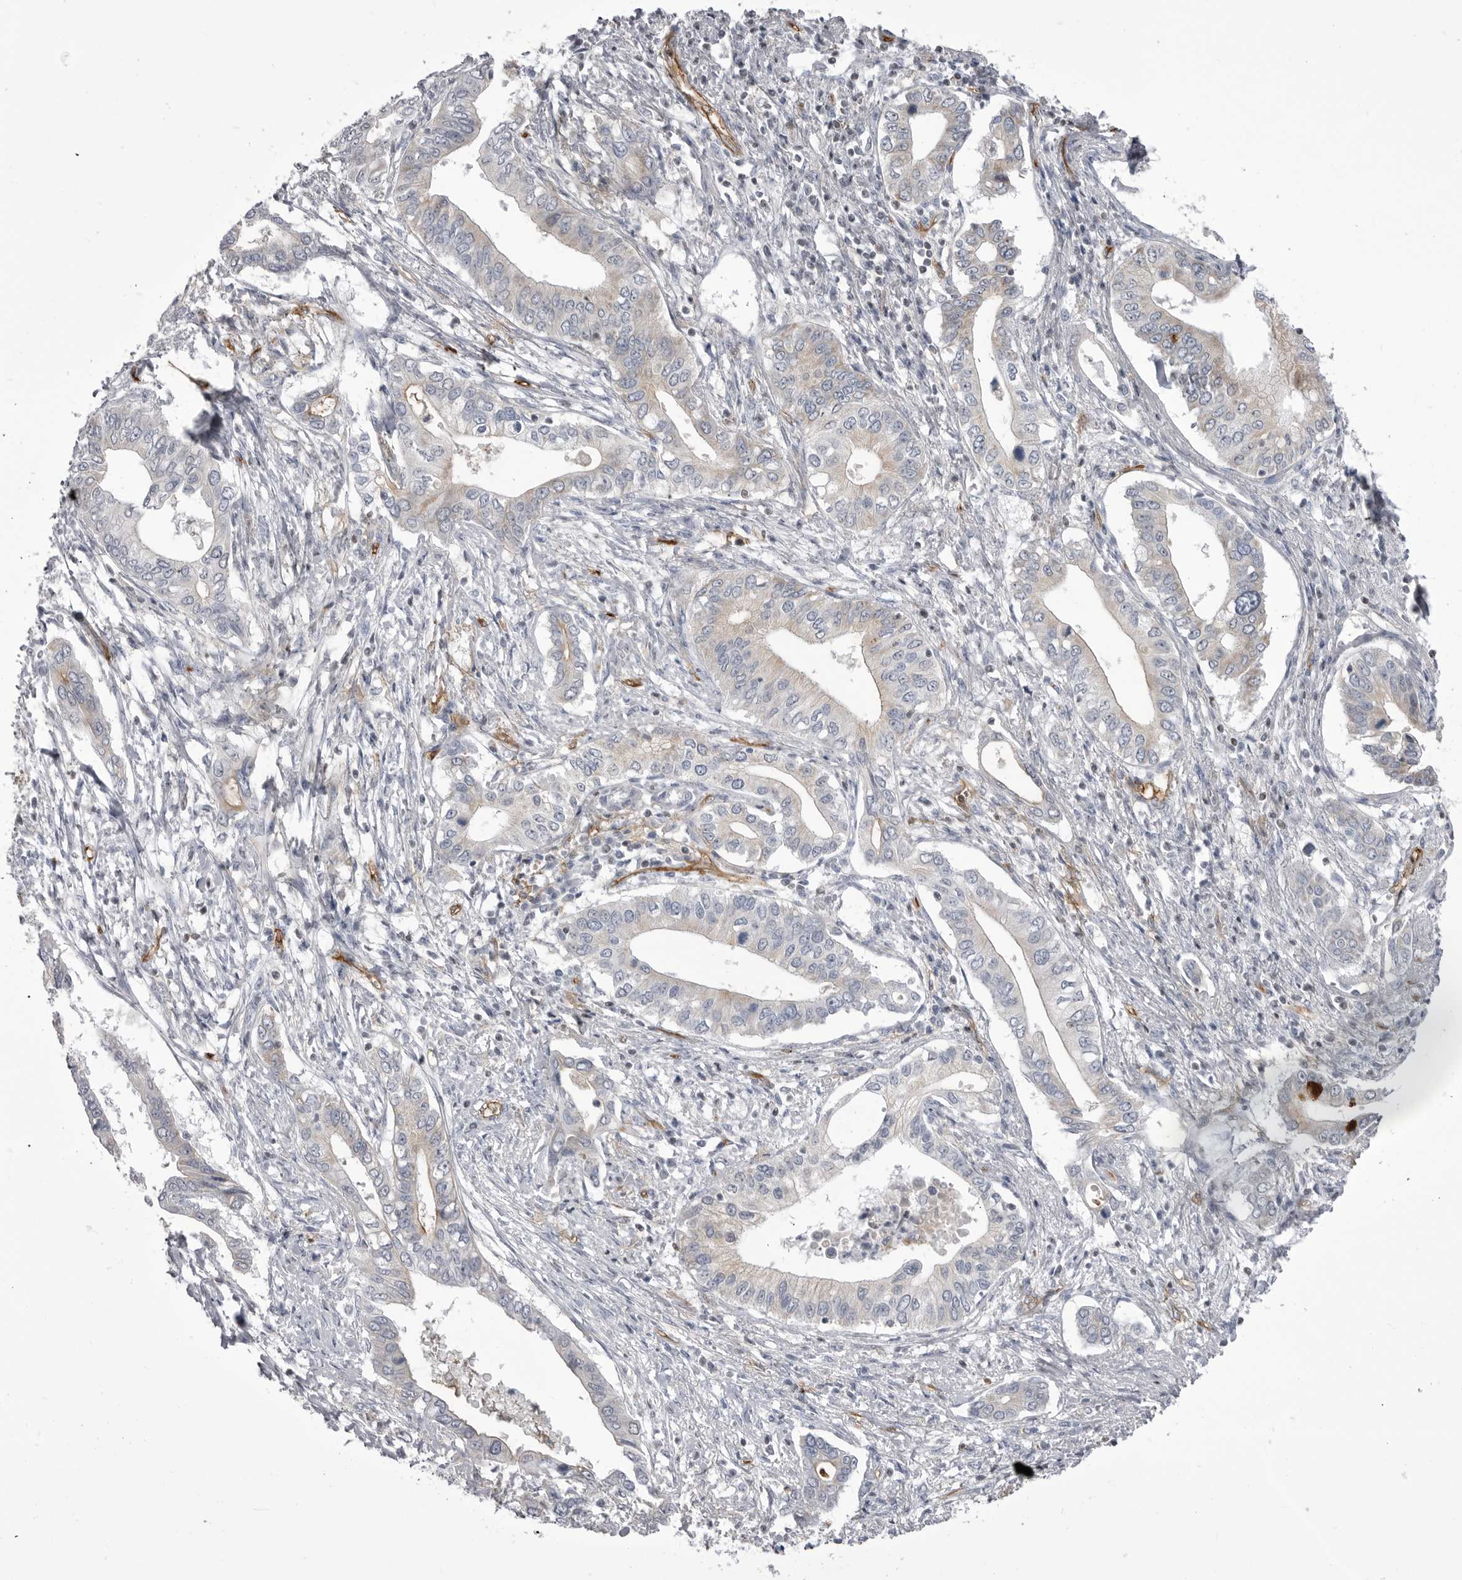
{"staining": {"intensity": "weak", "quantity": "<25%", "location": "cytoplasmic/membranous"}, "tissue": "pancreatic cancer", "cell_type": "Tumor cells", "image_type": "cancer", "snomed": [{"axis": "morphology", "description": "Normal tissue, NOS"}, {"axis": "morphology", "description": "Adenocarcinoma, NOS"}, {"axis": "topography", "description": "Pancreas"}, {"axis": "topography", "description": "Peripheral nerve tissue"}], "caption": "Human pancreatic cancer (adenocarcinoma) stained for a protein using IHC reveals no positivity in tumor cells.", "gene": "OPLAH", "patient": {"sex": "male", "age": 59}}